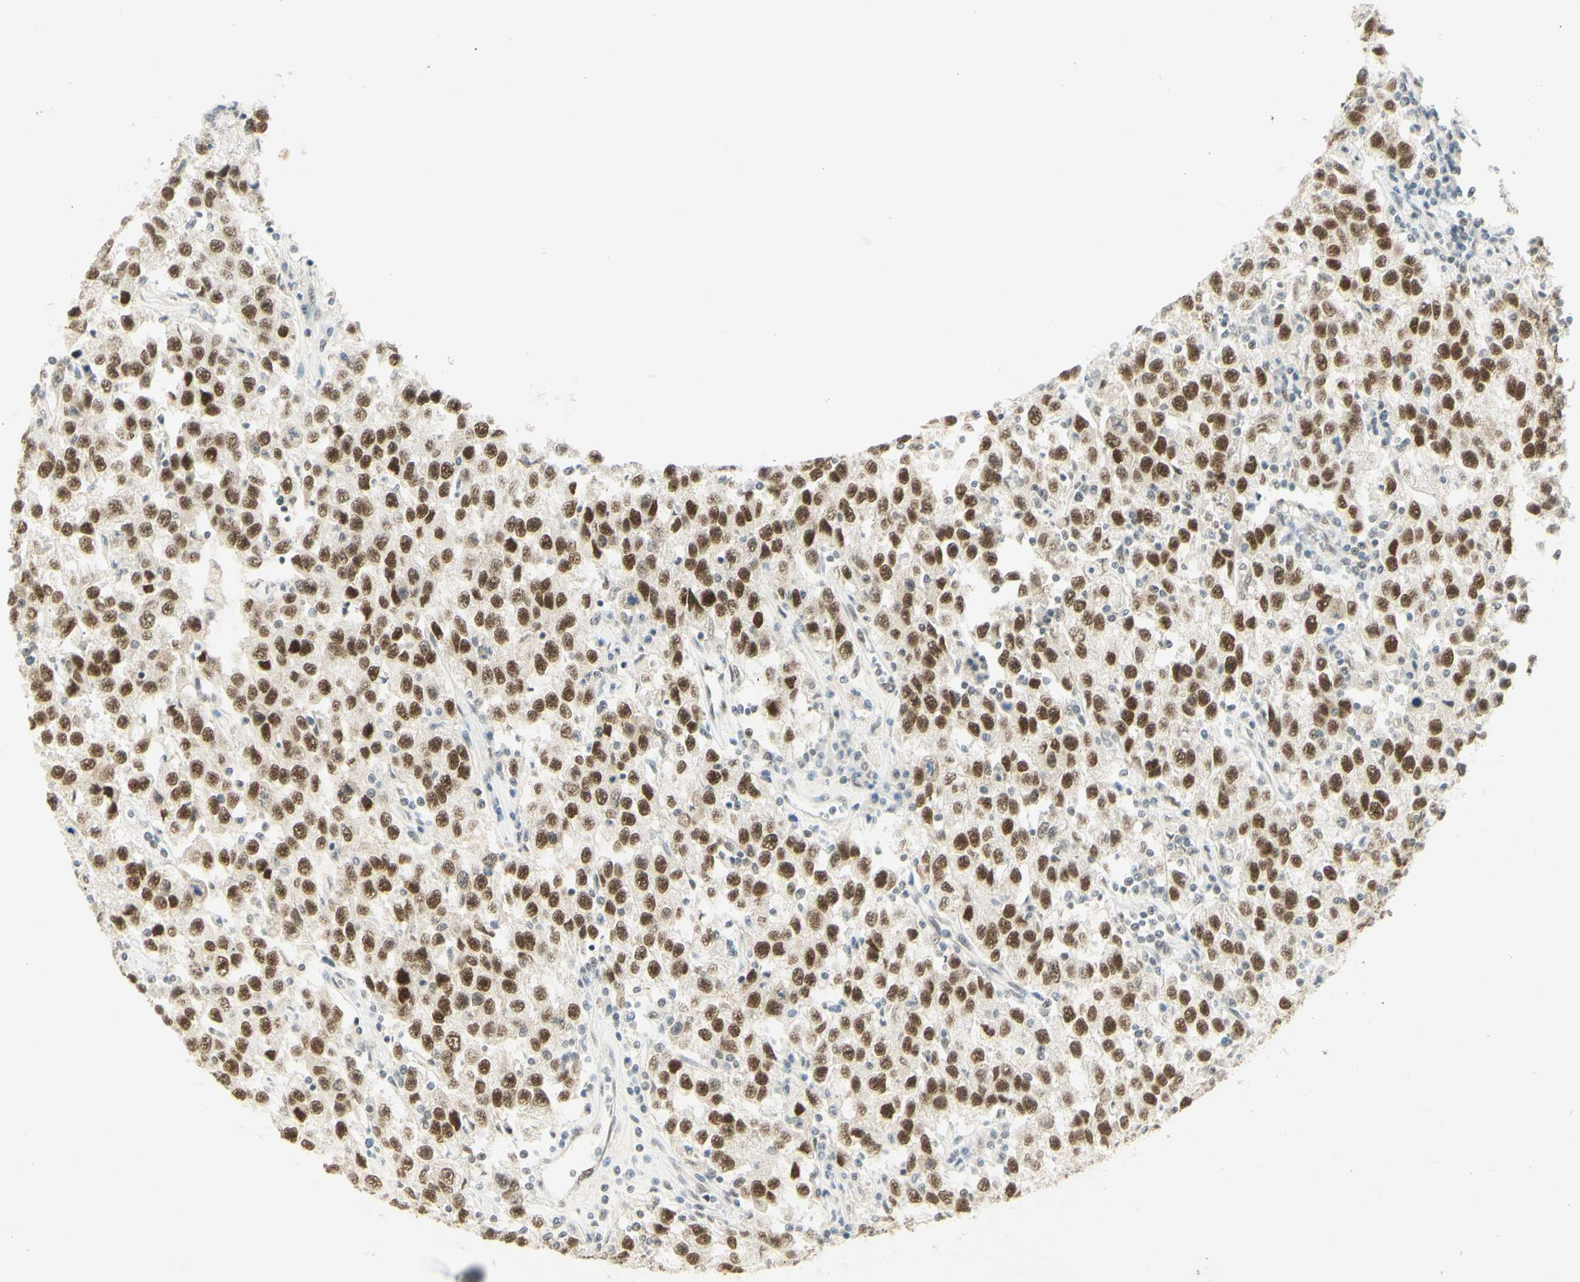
{"staining": {"intensity": "moderate", "quantity": ">75%", "location": "nuclear"}, "tissue": "testis cancer", "cell_type": "Tumor cells", "image_type": "cancer", "snomed": [{"axis": "morphology", "description": "Seminoma, NOS"}, {"axis": "topography", "description": "Testis"}], "caption": "The photomicrograph reveals staining of testis seminoma, revealing moderate nuclear protein positivity (brown color) within tumor cells.", "gene": "PMS2", "patient": {"sex": "male", "age": 41}}